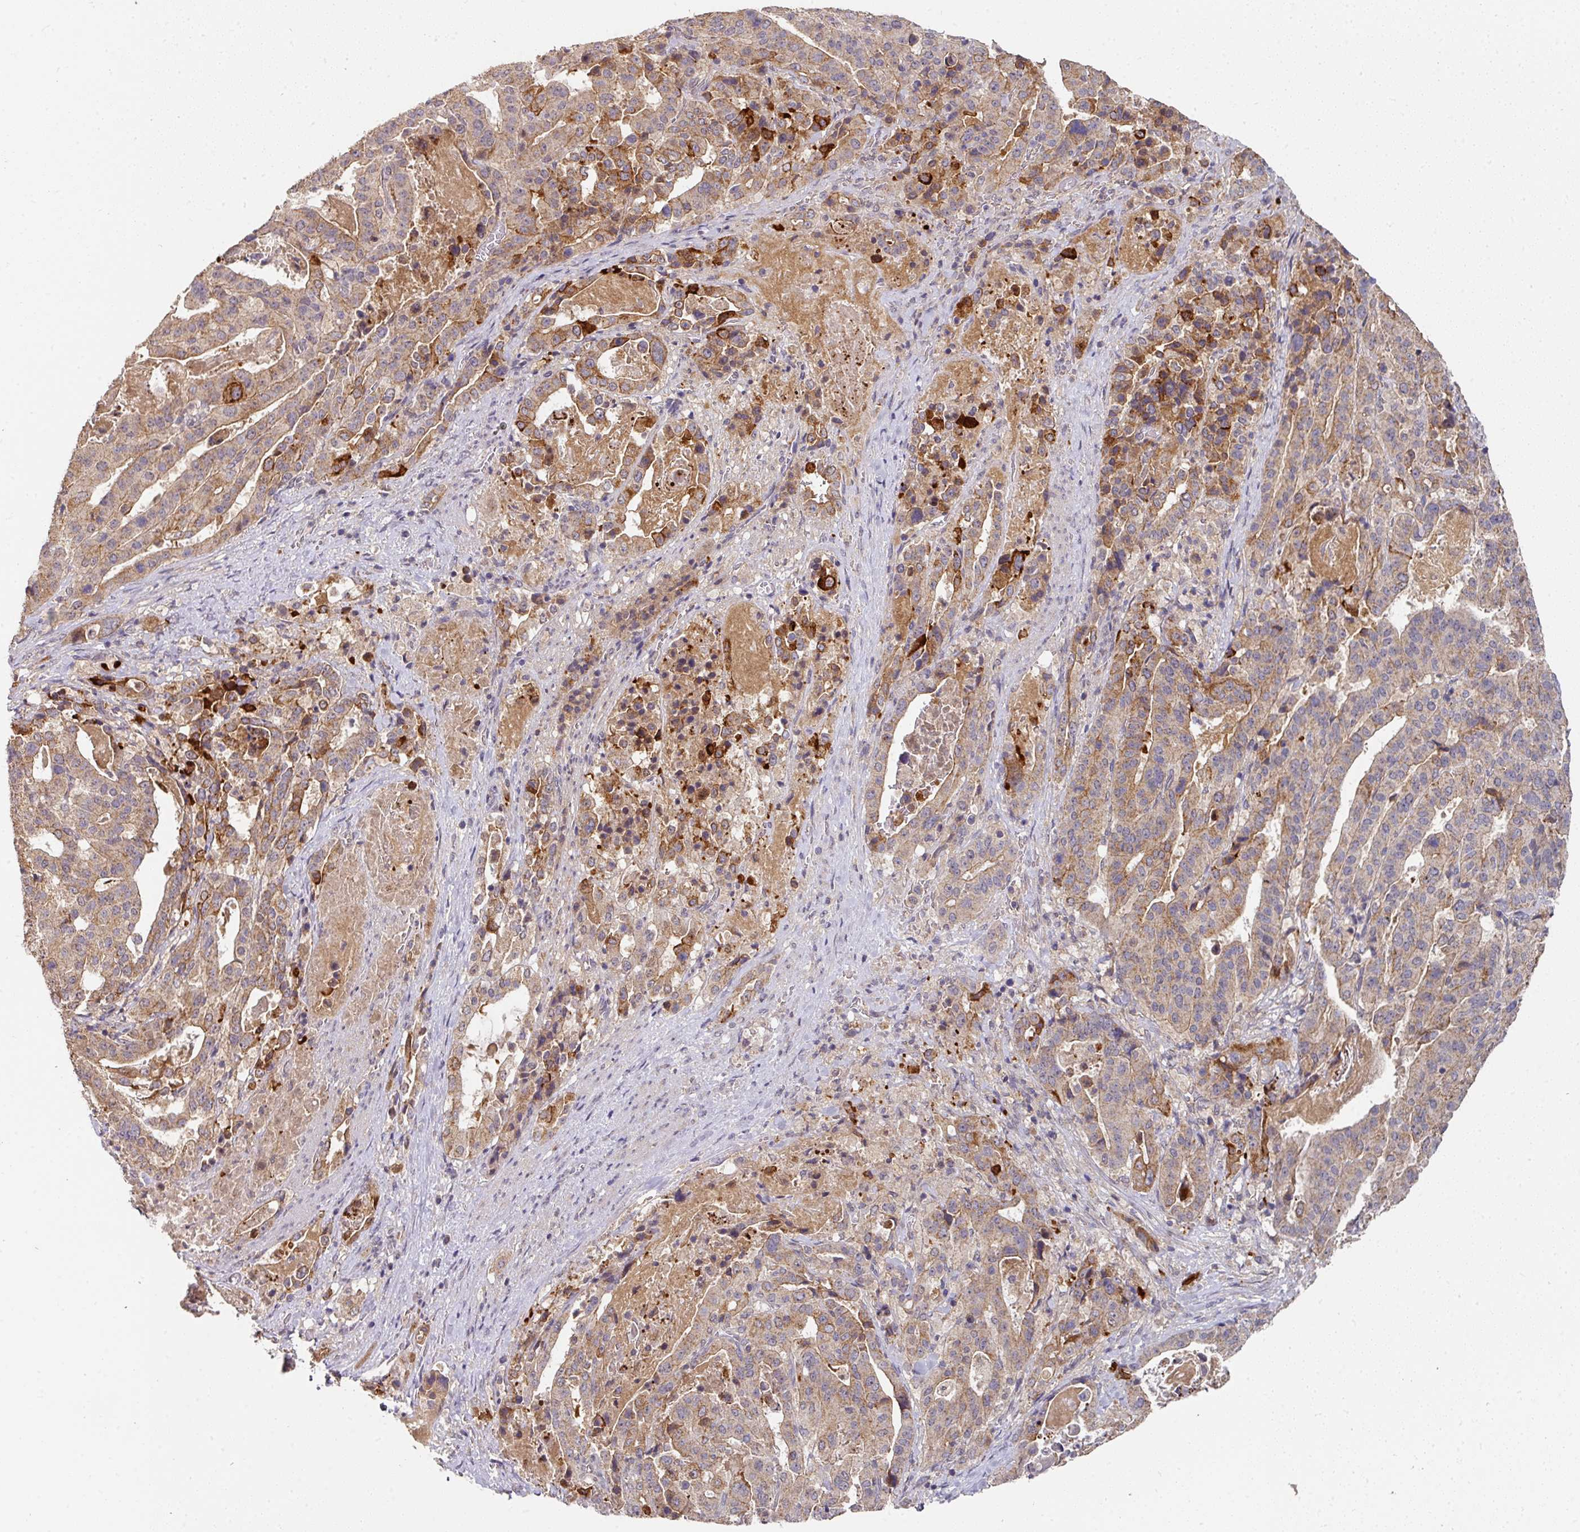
{"staining": {"intensity": "strong", "quantity": "<25%", "location": "cytoplasmic/membranous"}, "tissue": "stomach cancer", "cell_type": "Tumor cells", "image_type": "cancer", "snomed": [{"axis": "morphology", "description": "Adenocarcinoma, NOS"}, {"axis": "topography", "description": "Stomach"}], "caption": "Immunohistochemistry (DAB (3,3'-diaminobenzidine)) staining of stomach cancer exhibits strong cytoplasmic/membranous protein positivity in approximately <25% of tumor cells. The protein of interest is stained brown, and the nuclei are stained in blue (DAB (3,3'-diaminobenzidine) IHC with brightfield microscopy, high magnification).", "gene": "EXTL3", "patient": {"sex": "male", "age": 48}}